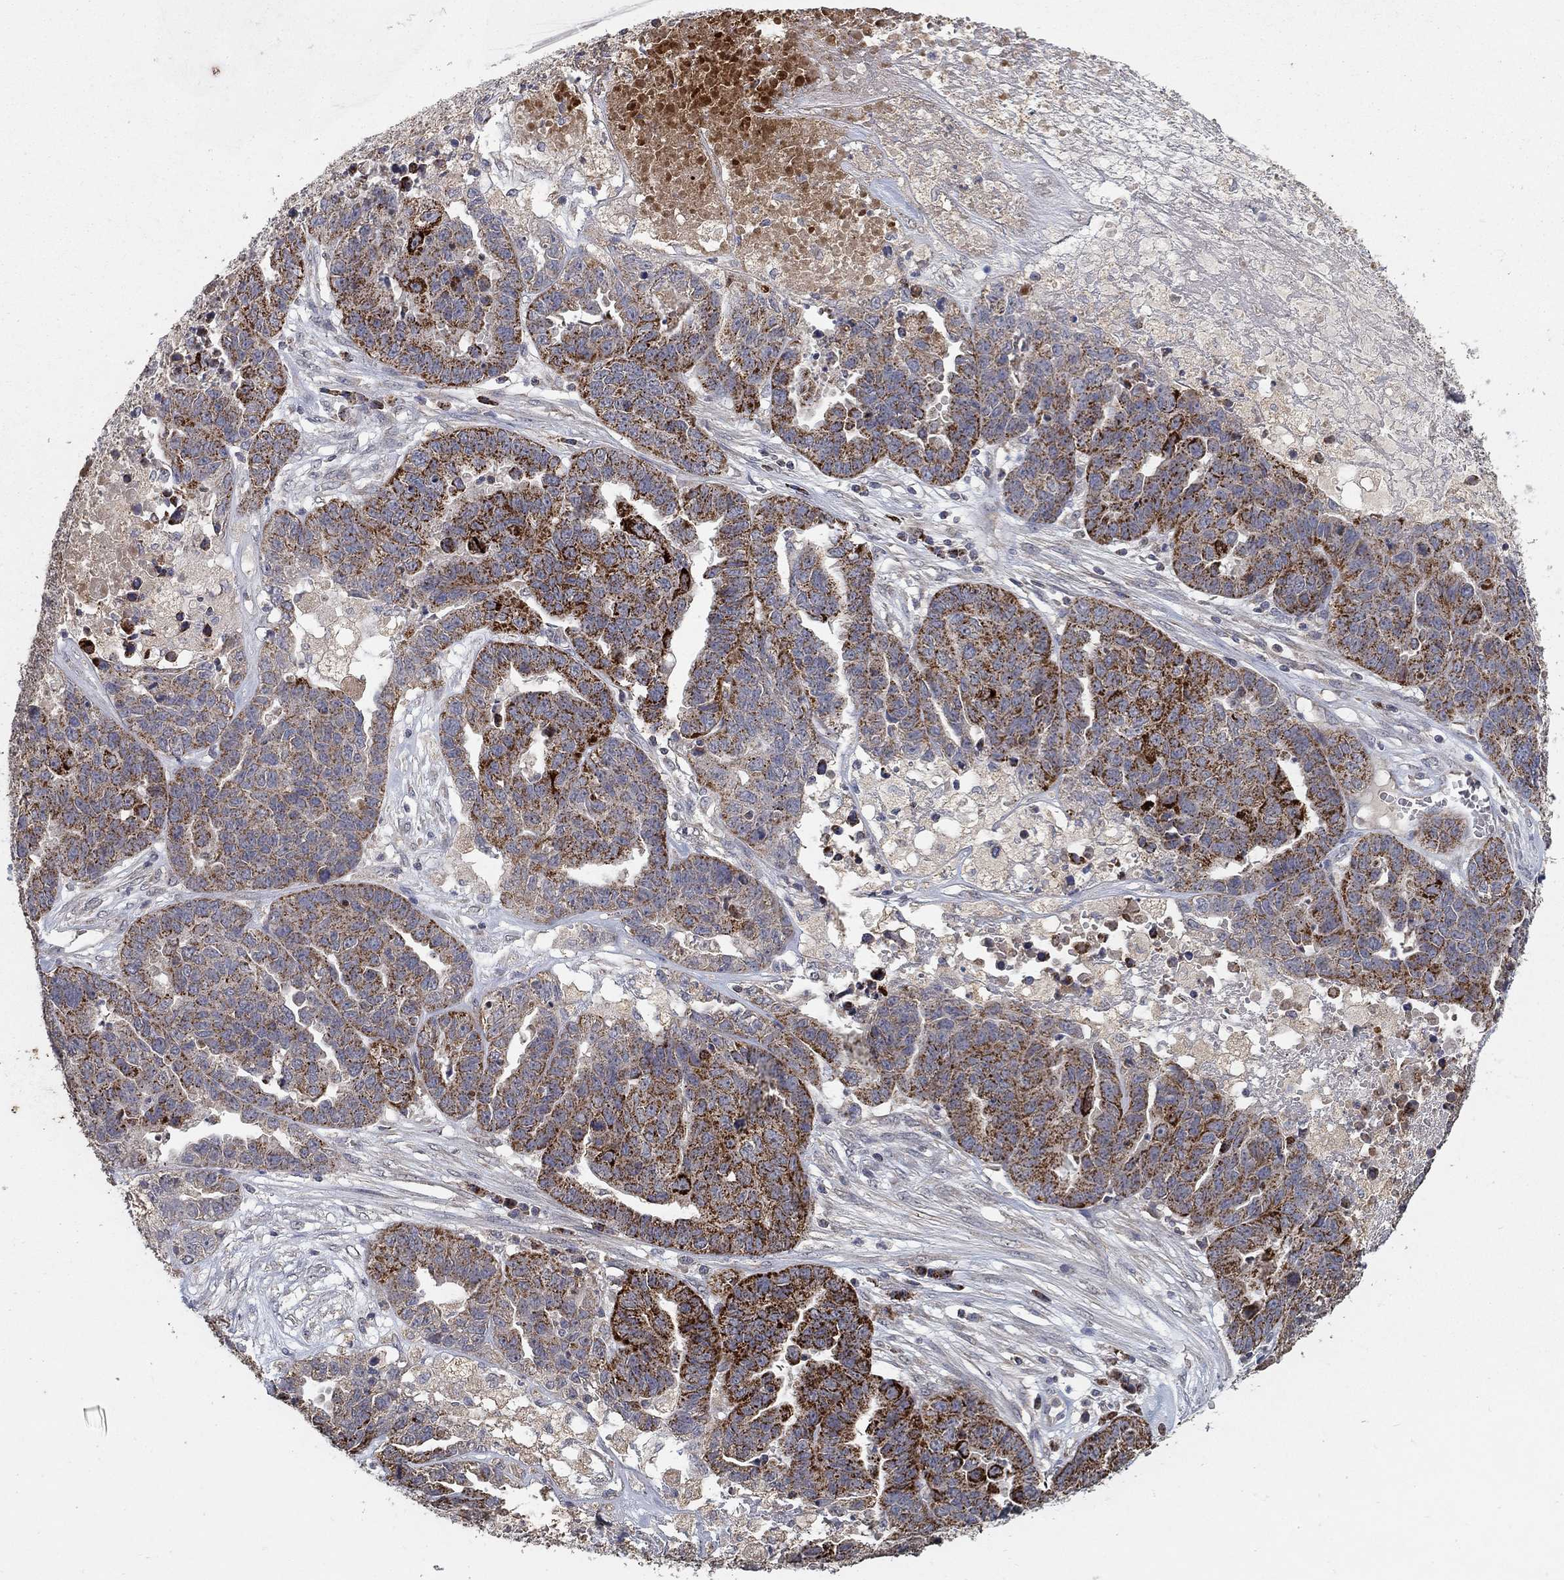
{"staining": {"intensity": "strong", "quantity": "25%-75%", "location": "cytoplasmic/membranous"}, "tissue": "ovarian cancer", "cell_type": "Tumor cells", "image_type": "cancer", "snomed": [{"axis": "morphology", "description": "Cystadenocarcinoma, serous, NOS"}, {"axis": "topography", "description": "Ovary"}], "caption": "Approximately 25%-75% of tumor cells in human ovarian cancer show strong cytoplasmic/membranous protein staining as visualized by brown immunohistochemical staining.", "gene": "GPSM1", "patient": {"sex": "female", "age": 87}}